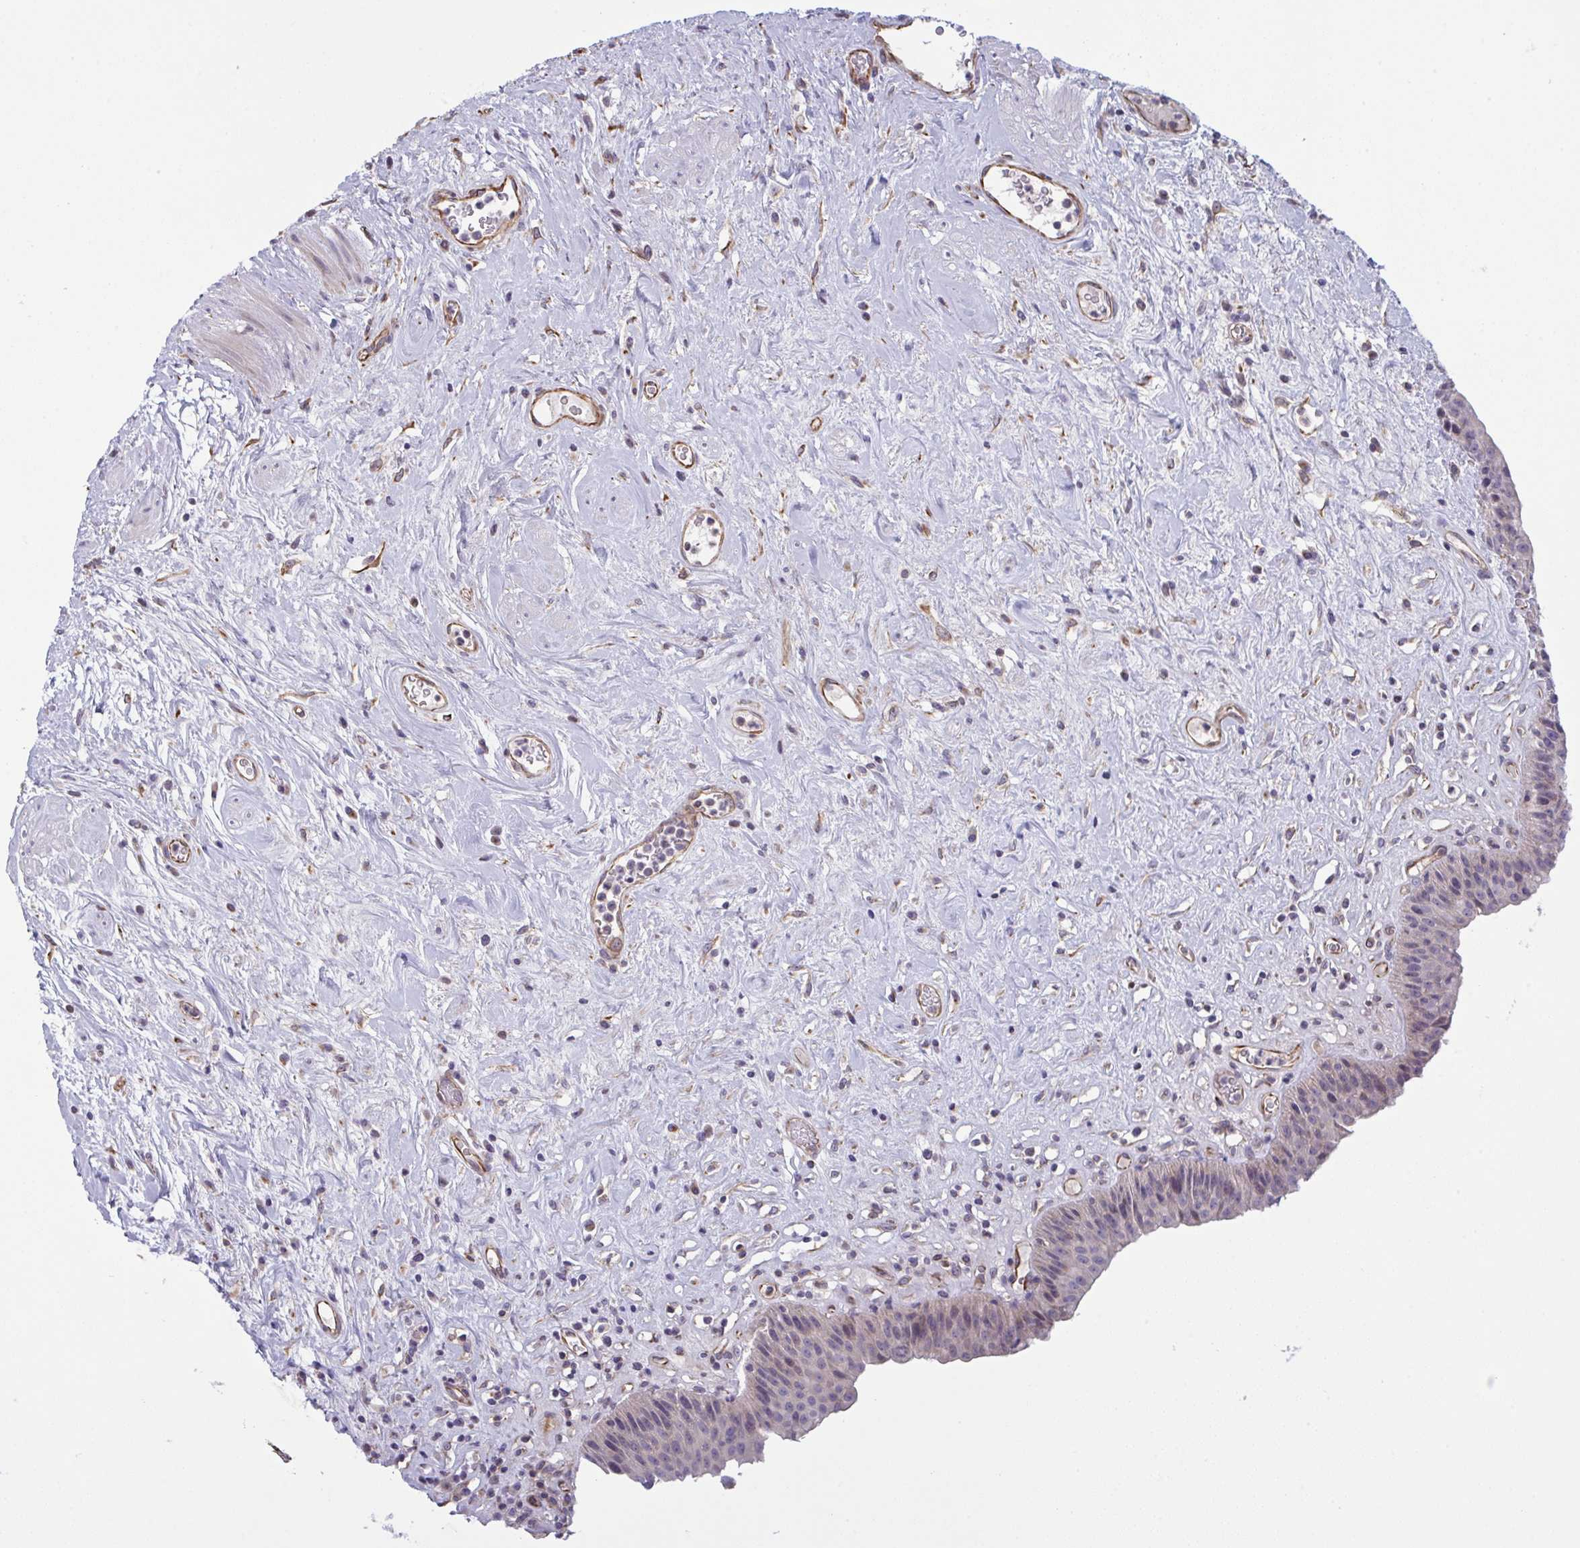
{"staining": {"intensity": "weak", "quantity": "25%-75%", "location": "cytoplasmic/membranous"}, "tissue": "urinary bladder", "cell_type": "Urothelial cells", "image_type": "normal", "snomed": [{"axis": "morphology", "description": "Normal tissue, NOS"}, {"axis": "topography", "description": "Urinary bladder"}], "caption": "This photomicrograph displays IHC staining of benign urinary bladder, with low weak cytoplasmic/membranous positivity in about 25%-75% of urothelial cells.", "gene": "DCBLD1", "patient": {"sex": "female", "age": 56}}